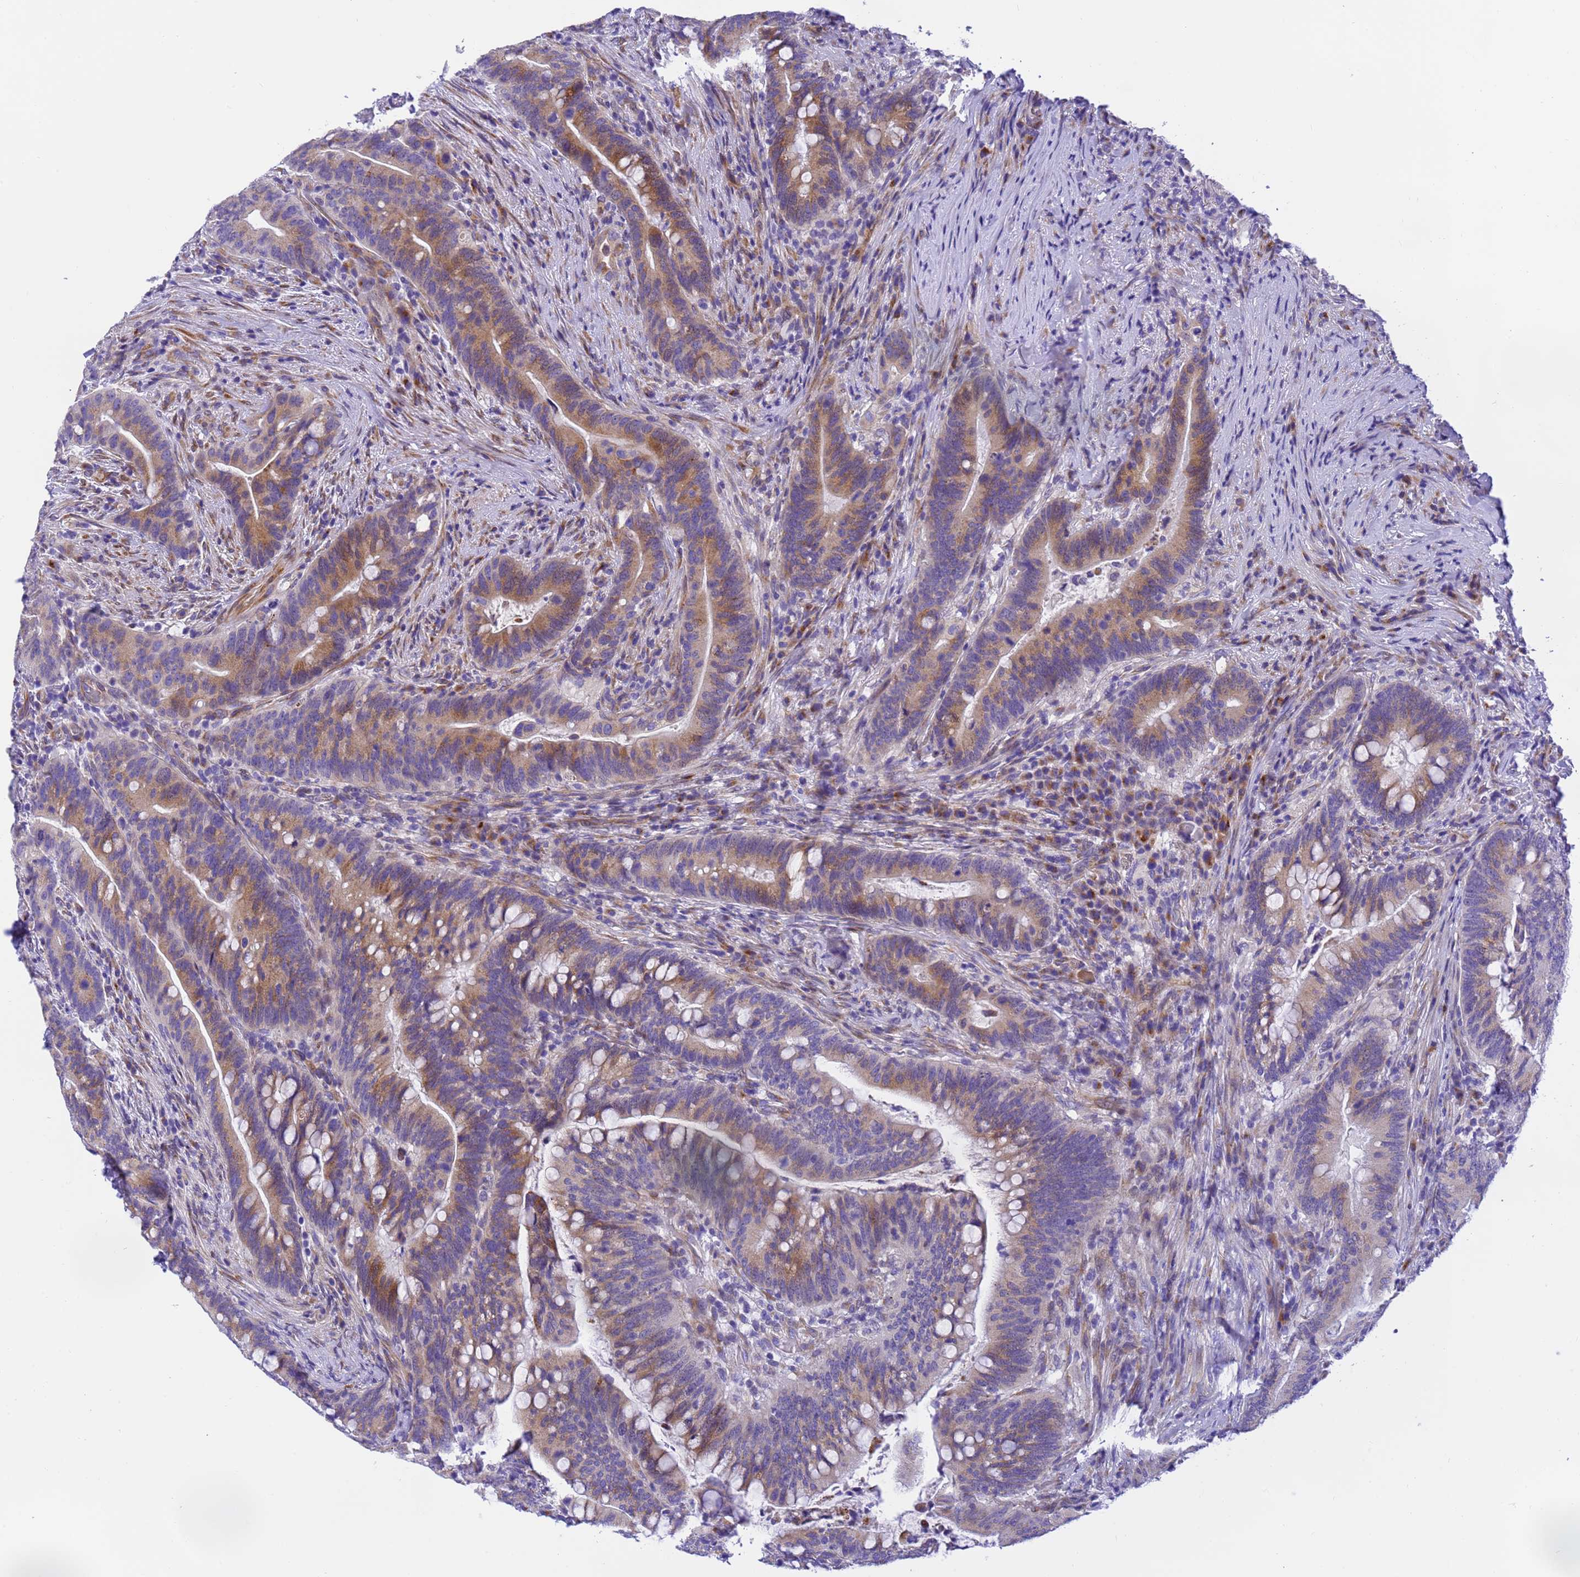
{"staining": {"intensity": "moderate", "quantity": ">75%", "location": "cytoplasmic/membranous"}, "tissue": "colorectal cancer", "cell_type": "Tumor cells", "image_type": "cancer", "snomed": [{"axis": "morphology", "description": "Adenocarcinoma, NOS"}, {"axis": "topography", "description": "Colon"}], "caption": "A high-resolution histopathology image shows immunohistochemistry (IHC) staining of colorectal adenocarcinoma, which exhibits moderate cytoplasmic/membranous positivity in about >75% of tumor cells. Using DAB (brown) and hematoxylin (blue) stains, captured at high magnification using brightfield microscopy.", "gene": "RHBDD3", "patient": {"sex": "female", "age": 66}}